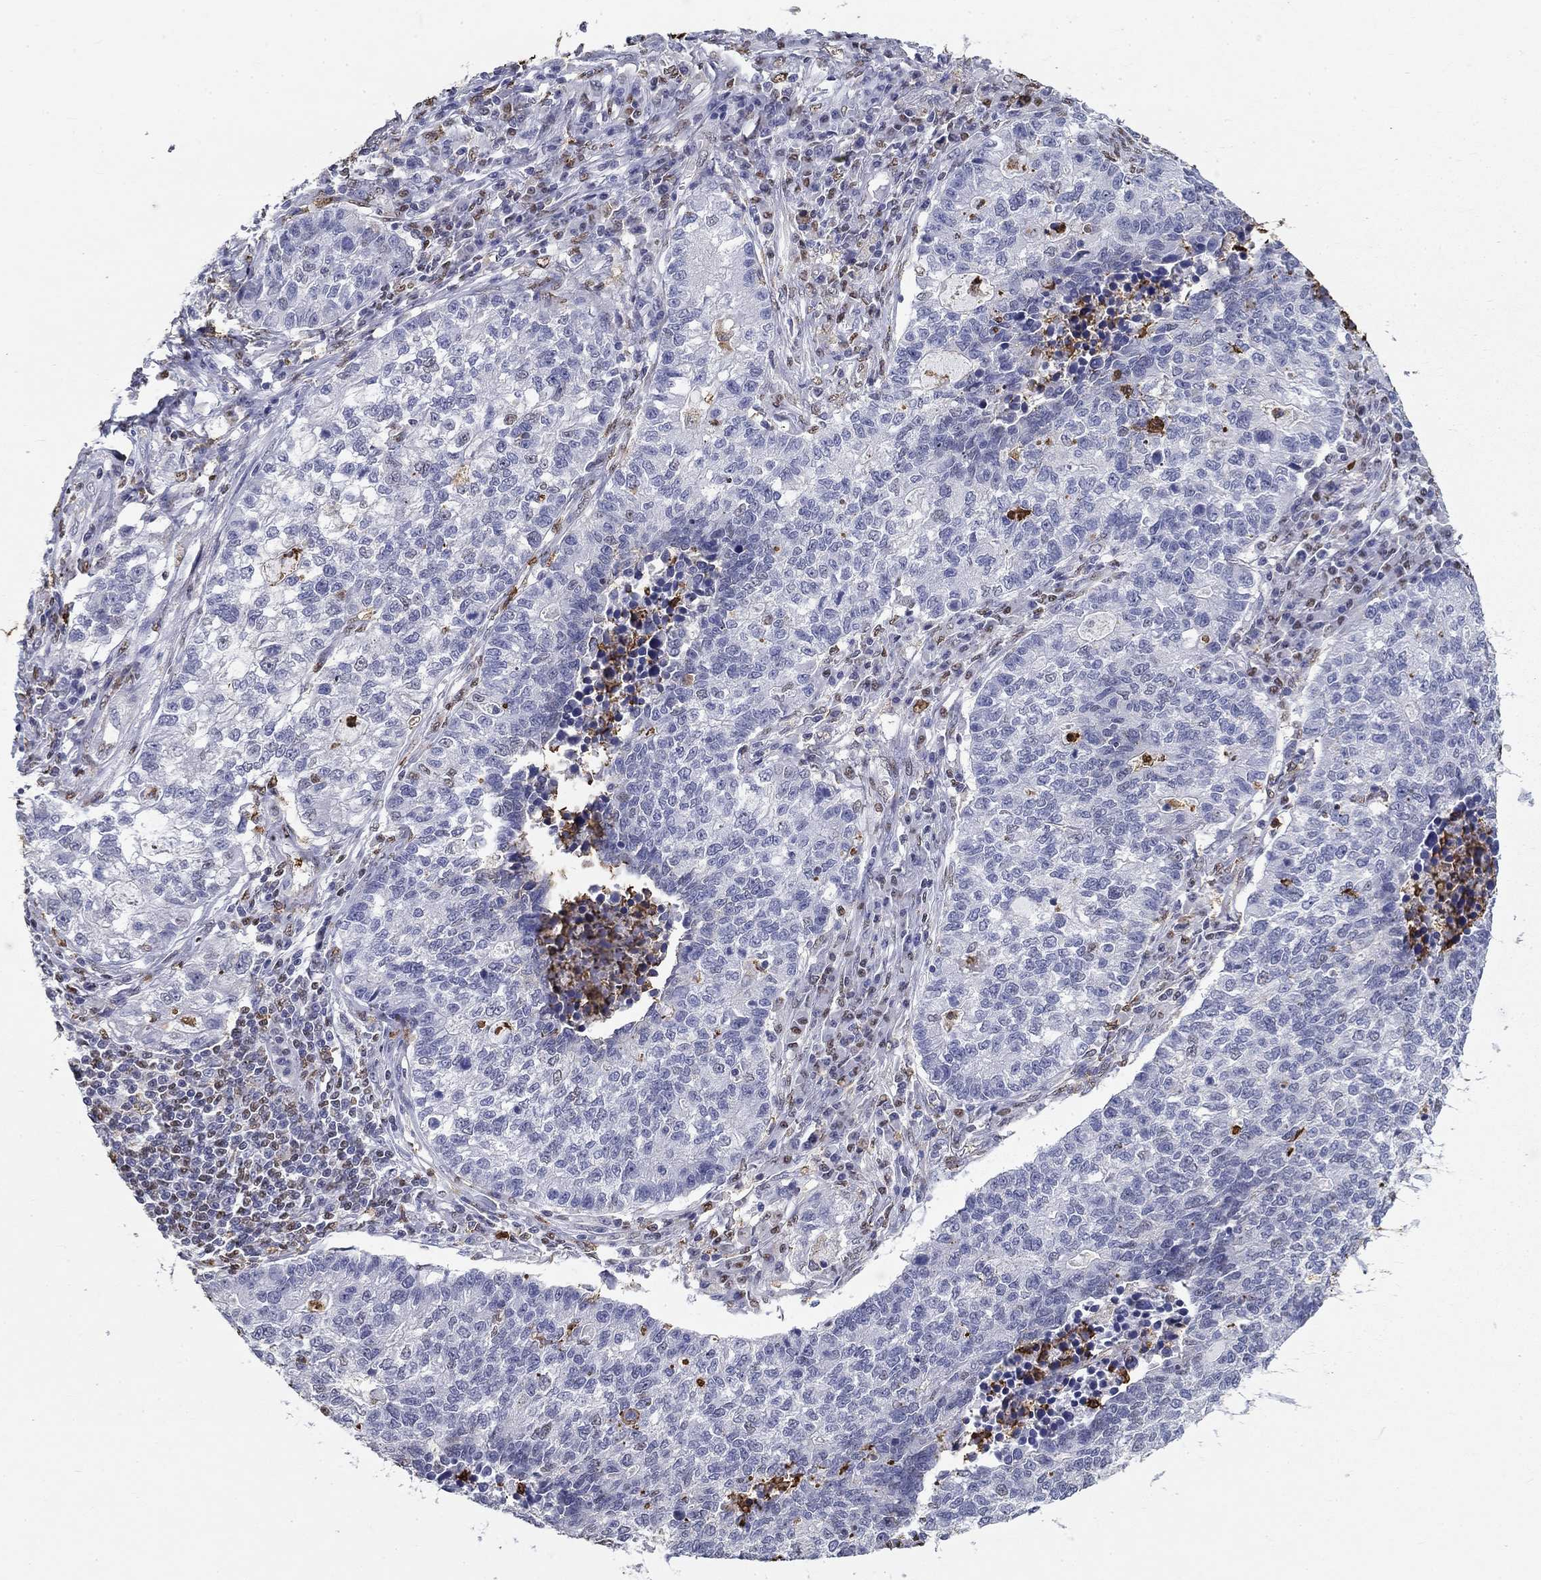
{"staining": {"intensity": "negative", "quantity": "none", "location": "none"}, "tissue": "lung cancer", "cell_type": "Tumor cells", "image_type": "cancer", "snomed": [{"axis": "morphology", "description": "Adenocarcinoma, NOS"}, {"axis": "topography", "description": "Lung"}], "caption": "Immunohistochemical staining of human lung adenocarcinoma displays no significant positivity in tumor cells. (DAB IHC visualized using brightfield microscopy, high magnification).", "gene": "IGSF8", "patient": {"sex": "male", "age": 57}}